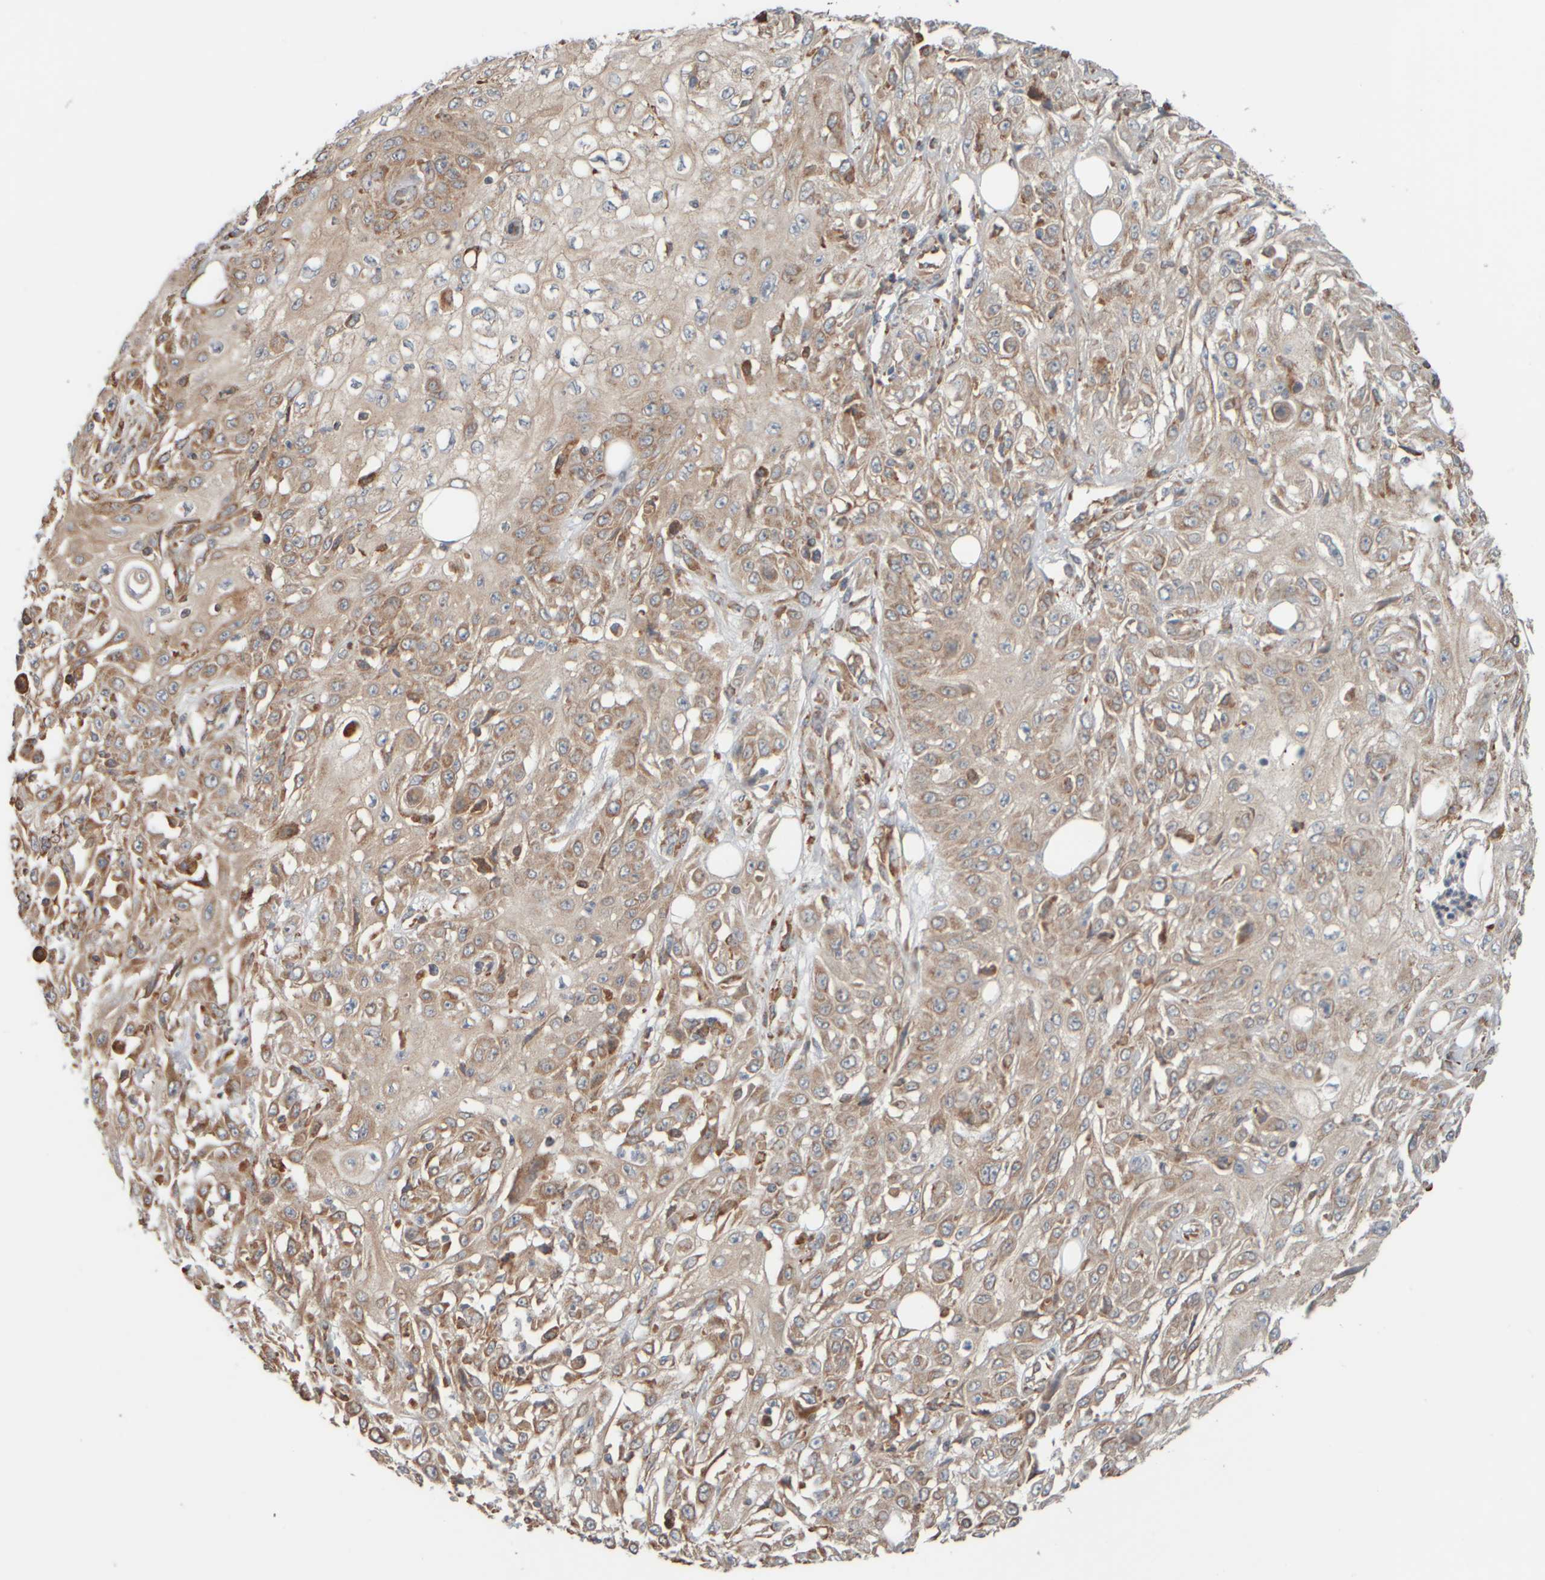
{"staining": {"intensity": "moderate", "quantity": "25%-75%", "location": "cytoplasmic/membranous"}, "tissue": "skin cancer", "cell_type": "Tumor cells", "image_type": "cancer", "snomed": [{"axis": "morphology", "description": "Squamous cell carcinoma, NOS"}, {"axis": "morphology", "description": "Squamous cell carcinoma, metastatic, NOS"}, {"axis": "topography", "description": "Skin"}, {"axis": "topography", "description": "Lymph node"}], "caption": "Brown immunohistochemical staining in squamous cell carcinoma (skin) exhibits moderate cytoplasmic/membranous positivity in about 25%-75% of tumor cells.", "gene": "EIF2B3", "patient": {"sex": "male", "age": 75}}